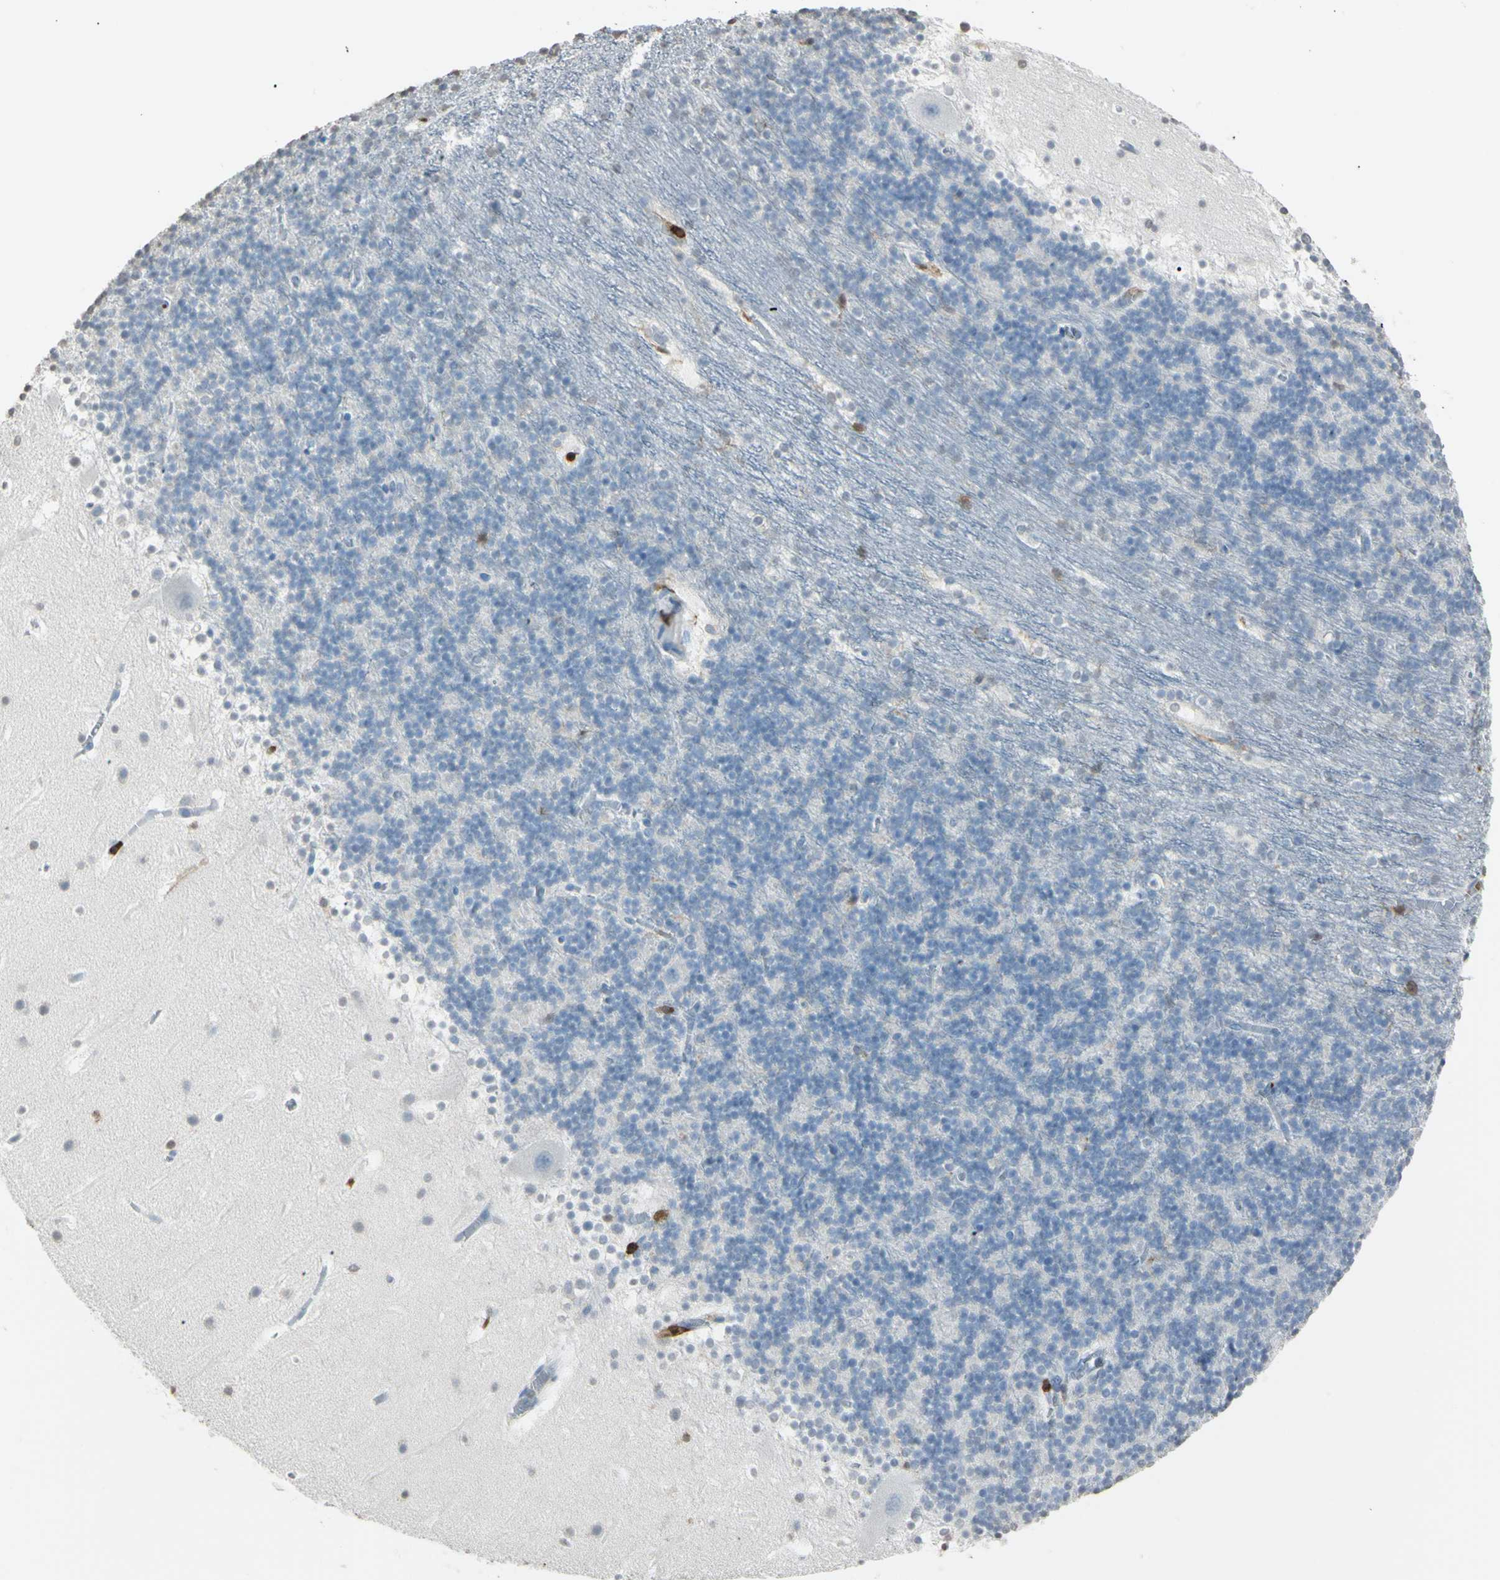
{"staining": {"intensity": "negative", "quantity": "none", "location": "none"}, "tissue": "cerebellum", "cell_type": "Cells in granular layer", "image_type": "normal", "snomed": [{"axis": "morphology", "description": "Normal tissue, NOS"}, {"axis": "topography", "description": "Cerebellum"}], "caption": "A histopathology image of human cerebellum is negative for staining in cells in granular layer. The staining was performed using DAB to visualize the protein expression in brown, while the nuclei were stained in blue with hematoxylin (Magnification: 20x).", "gene": "PSTPIP1", "patient": {"sex": "male", "age": 45}}